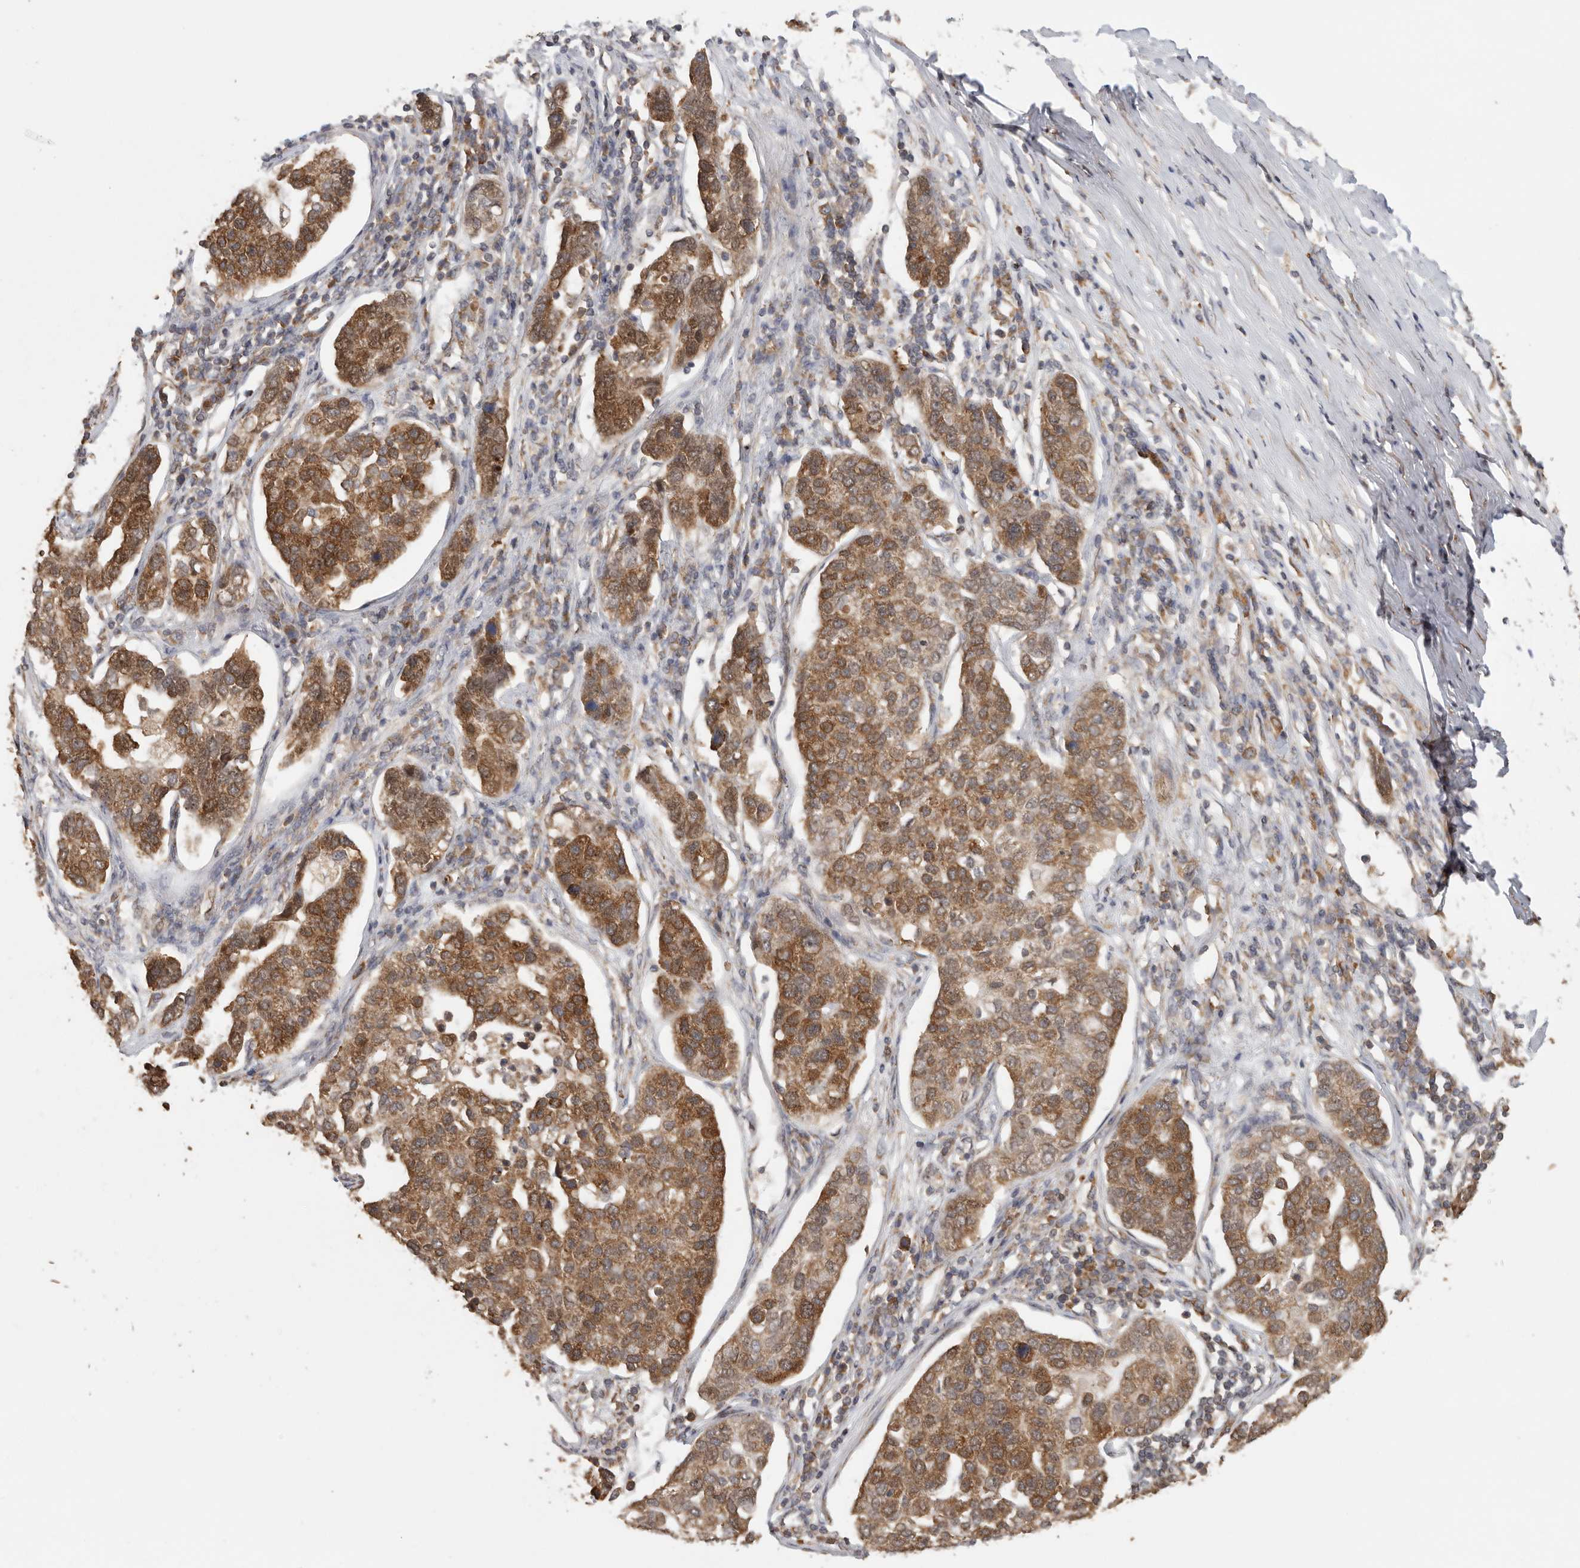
{"staining": {"intensity": "moderate", "quantity": ">75%", "location": "cytoplasmic/membranous"}, "tissue": "pancreatic cancer", "cell_type": "Tumor cells", "image_type": "cancer", "snomed": [{"axis": "morphology", "description": "Adenocarcinoma, NOS"}, {"axis": "topography", "description": "Pancreas"}], "caption": "There is medium levels of moderate cytoplasmic/membranous positivity in tumor cells of pancreatic cancer, as demonstrated by immunohistochemical staining (brown color).", "gene": "CCT8", "patient": {"sex": "female", "age": 61}}